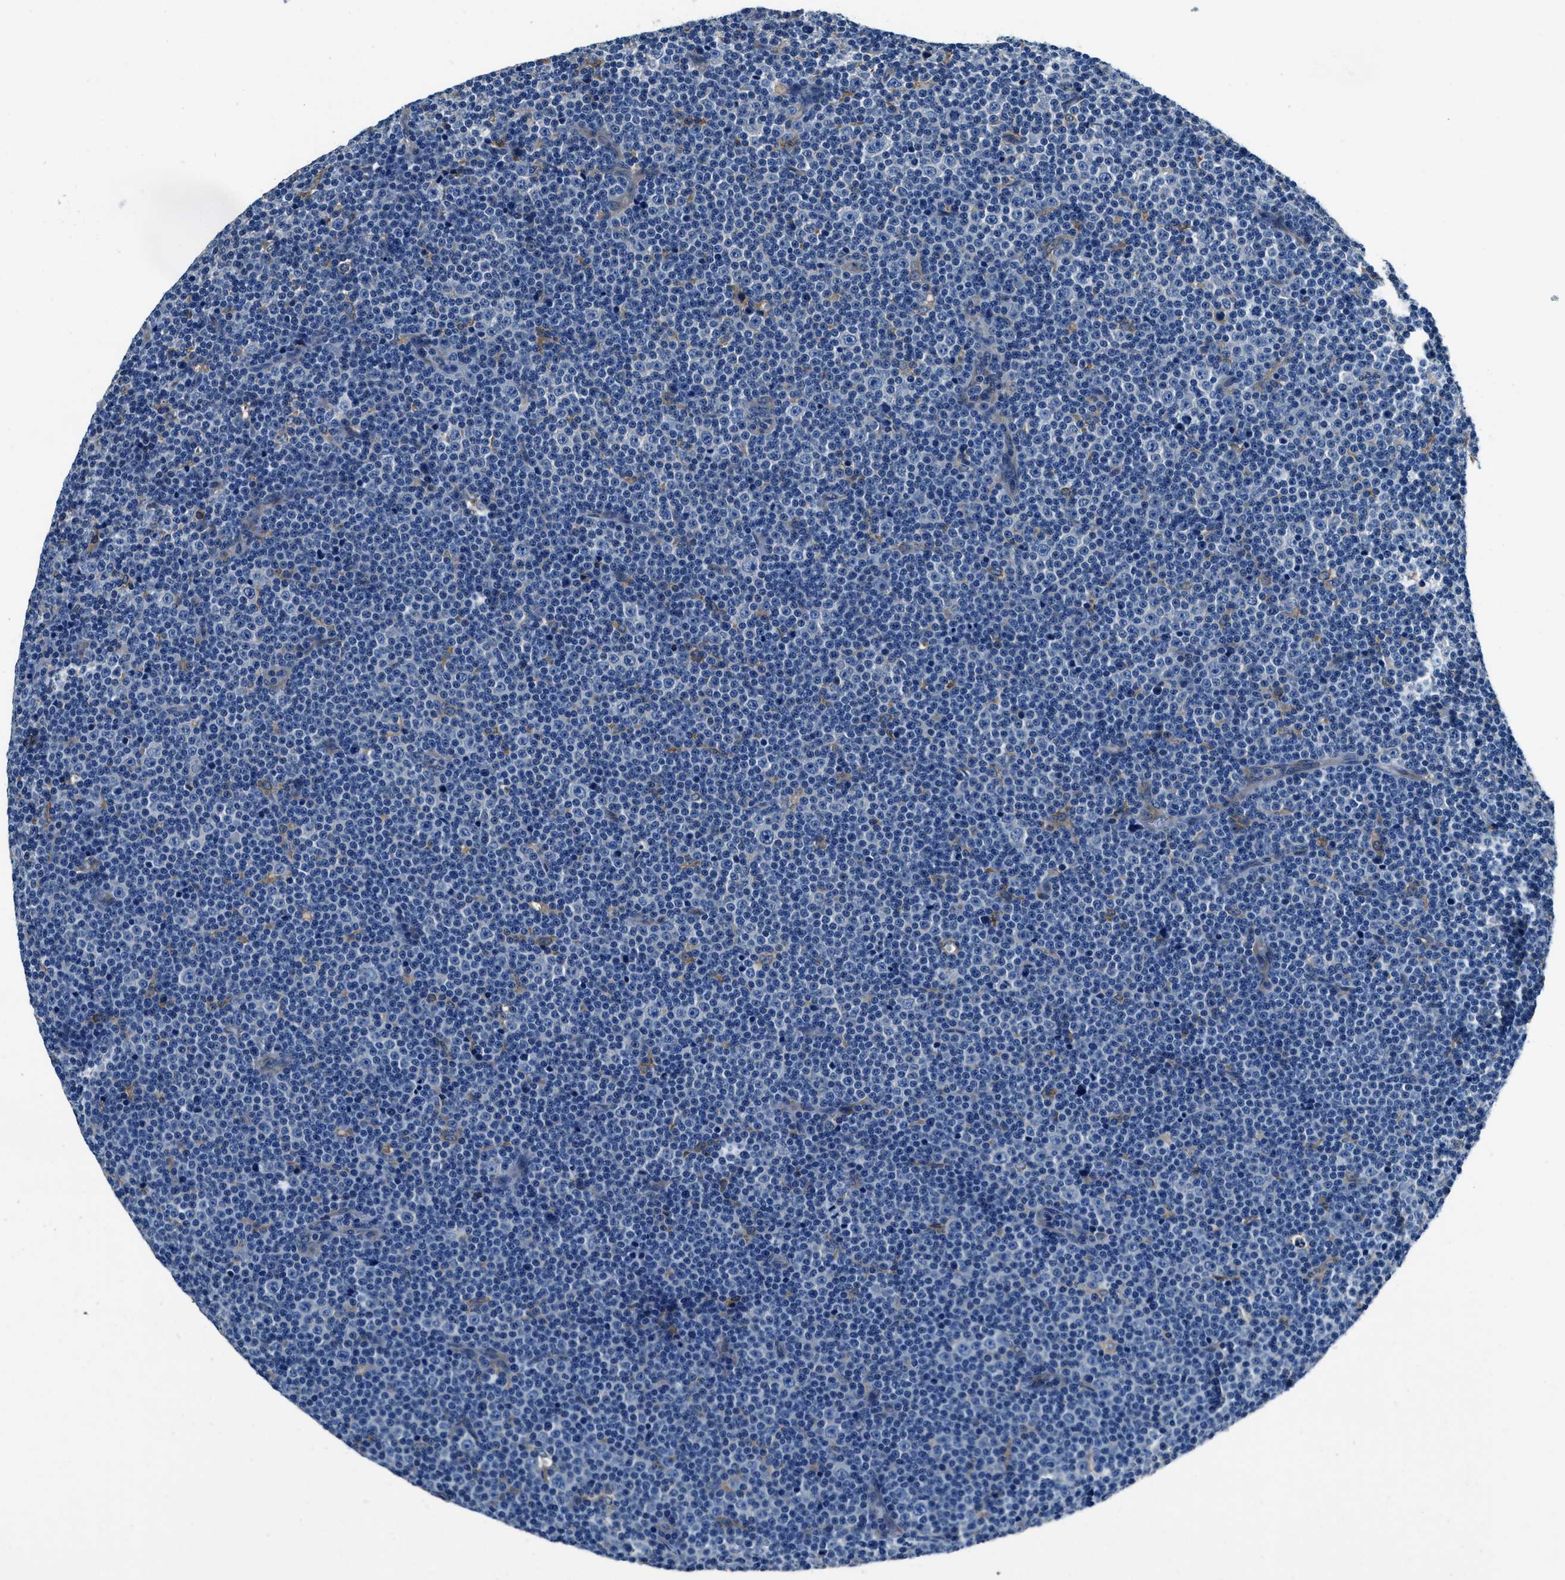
{"staining": {"intensity": "negative", "quantity": "none", "location": "none"}, "tissue": "lymphoma", "cell_type": "Tumor cells", "image_type": "cancer", "snomed": [{"axis": "morphology", "description": "Malignant lymphoma, non-Hodgkin's type, Low grade"}, {"axis": "topography", "description": "Lymph node"}], "caption": "Immunohistochemistry histopathology image of neoplastic tissue: low-grade malignant lymphoma, non-Hodgkin's type stained with DAB displays no significant protein expression in tumor cells.", "gene": "TWF1", "patient": {"sex": "female", "age": 67}}